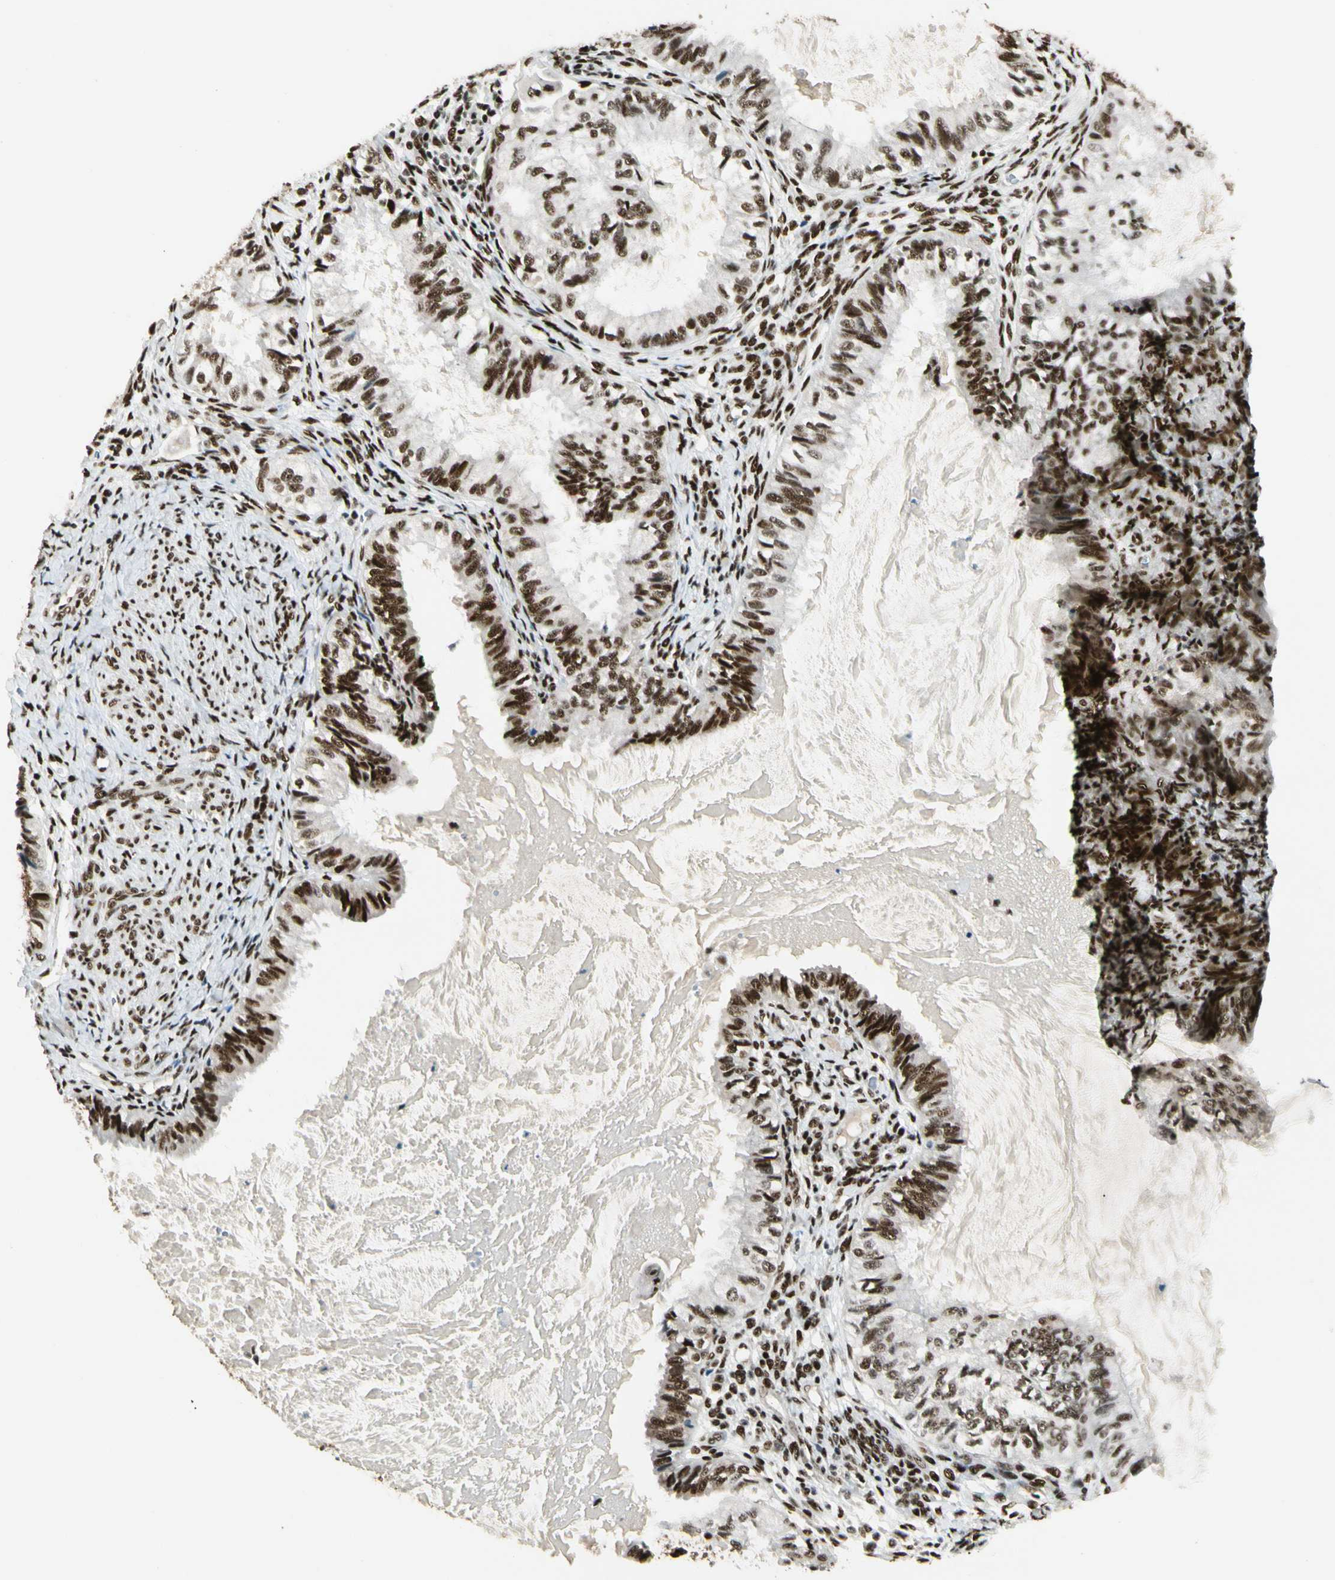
{"staining": {"intensity": "strong", "quantity": ">75%", "location": "cytoplasmic/membranous,nuclear"}, "tissue": "cervical cancer", "cell_type": "Tumor cells", "image_type": "cancer", "snomed": [{"axis": "morphology", "description": "Normal tissue, NOS"}, {"axis": "morphology", "description": "Adenocarcinoma, NOS"}, {"axis": "topography", "description": "Cervix"}, {"axis": "topography", "description": "Endometrium"}], "caption": "The image reveals a brown stain indicating the presence of a protein in the cytoplasmic/membranous and nuclear of tumor cells in adenocarcinoma (cervical).", "gene": "FUS", "patient": {"sex": "female", "age": 86}}